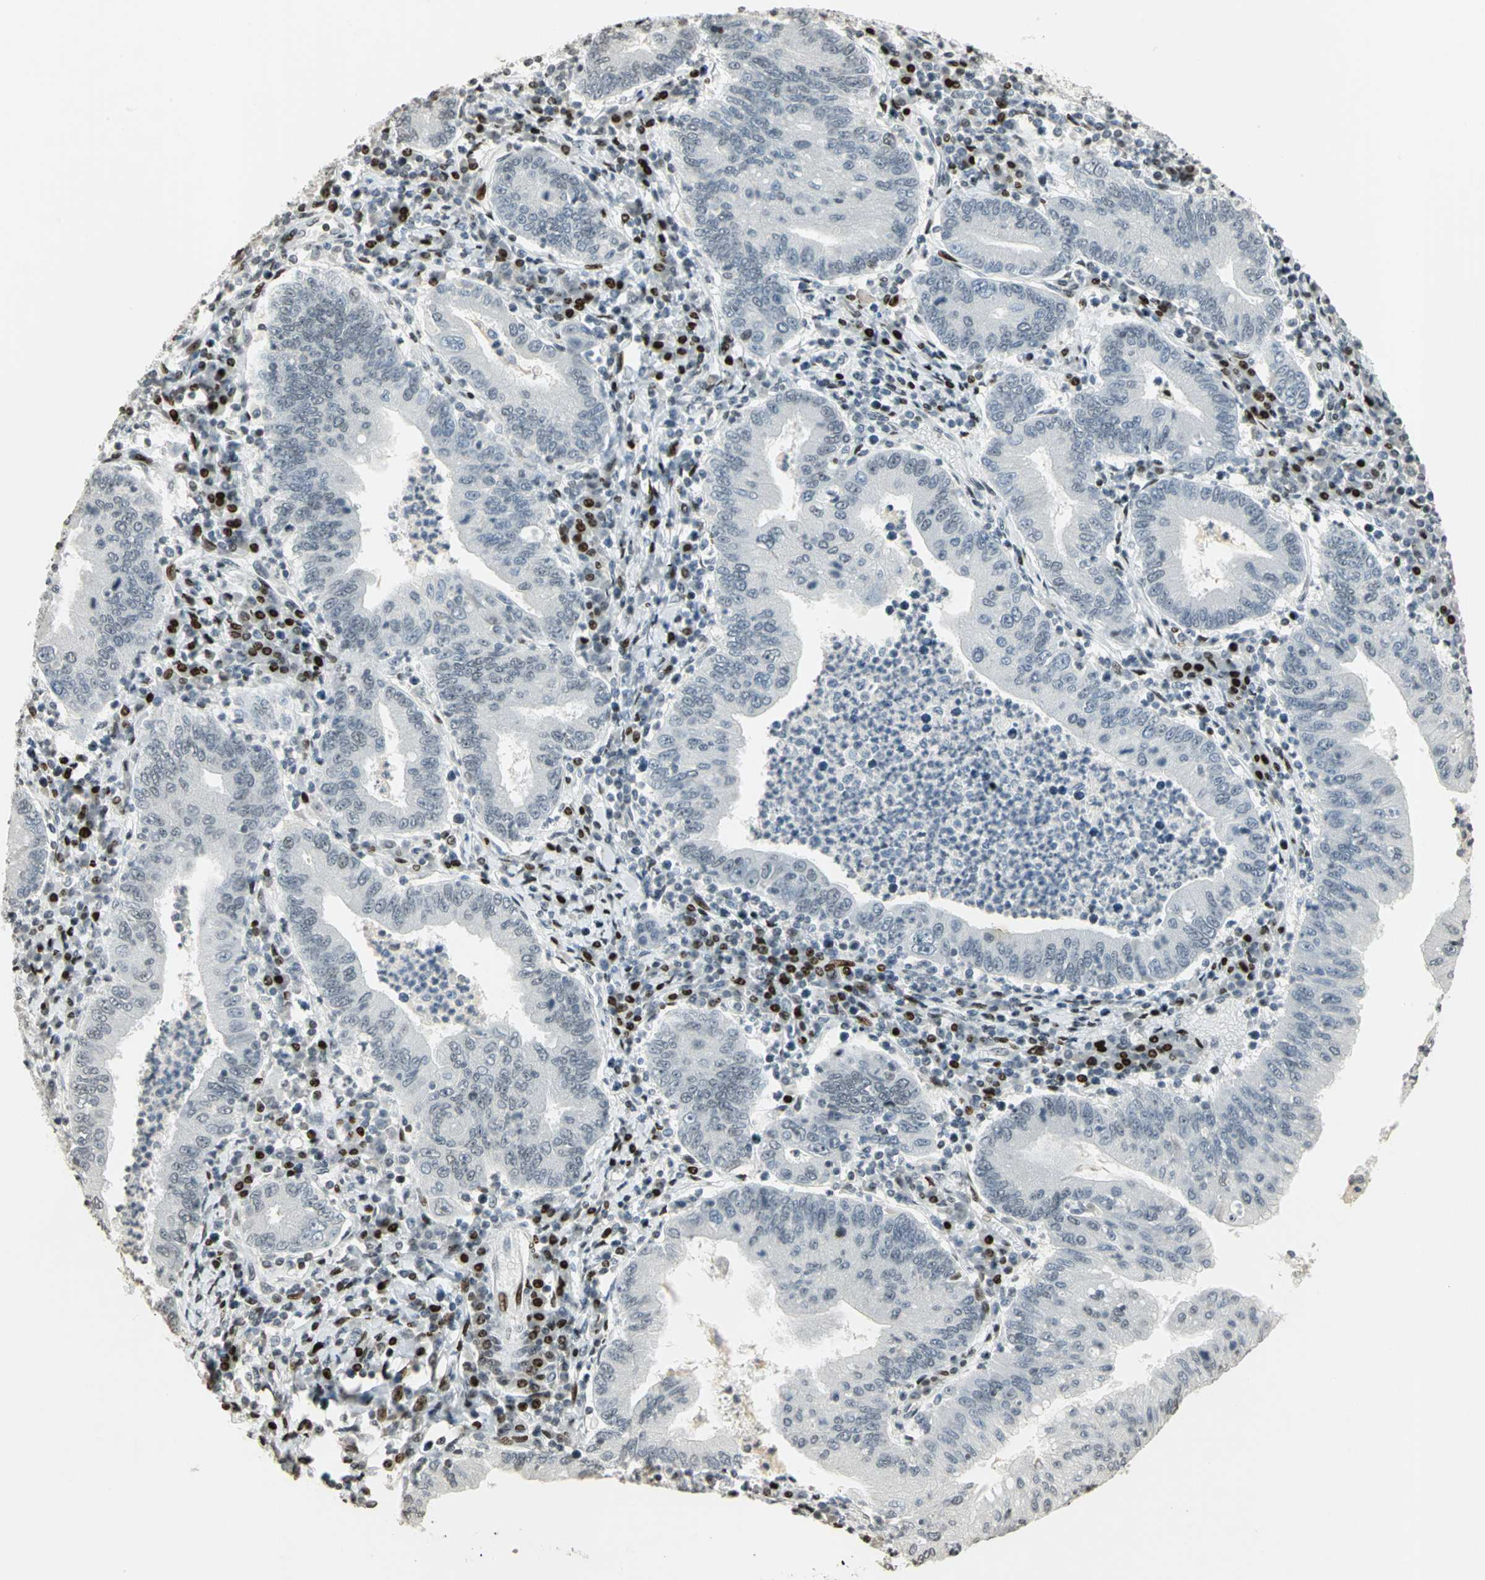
{"staining": {"intensity": "negative", "quantity": "none", "location": "none"}, "tissue": "stomach cancer", "cell_type": "Tumor cells", "image_type": "cancer", "snomed": [{"axis": "morphology", "description": "Normal tissue, NOS"}, {"axis": "morphology", "description": "Adenocarcinoma, NOS"}, {"axis": "topography", "description": "Esophagus"}, {"axis": "topography", "description": "Stomach, upper"}, {"axis": "topography", "description": "Peripheral nerve tissue"}], "caption": "Tumor cells are negative for protein expression in human stomach adenocarcinoma.", "gene": "KDM1A", "patient": {"sex": "male", "age": 62}}